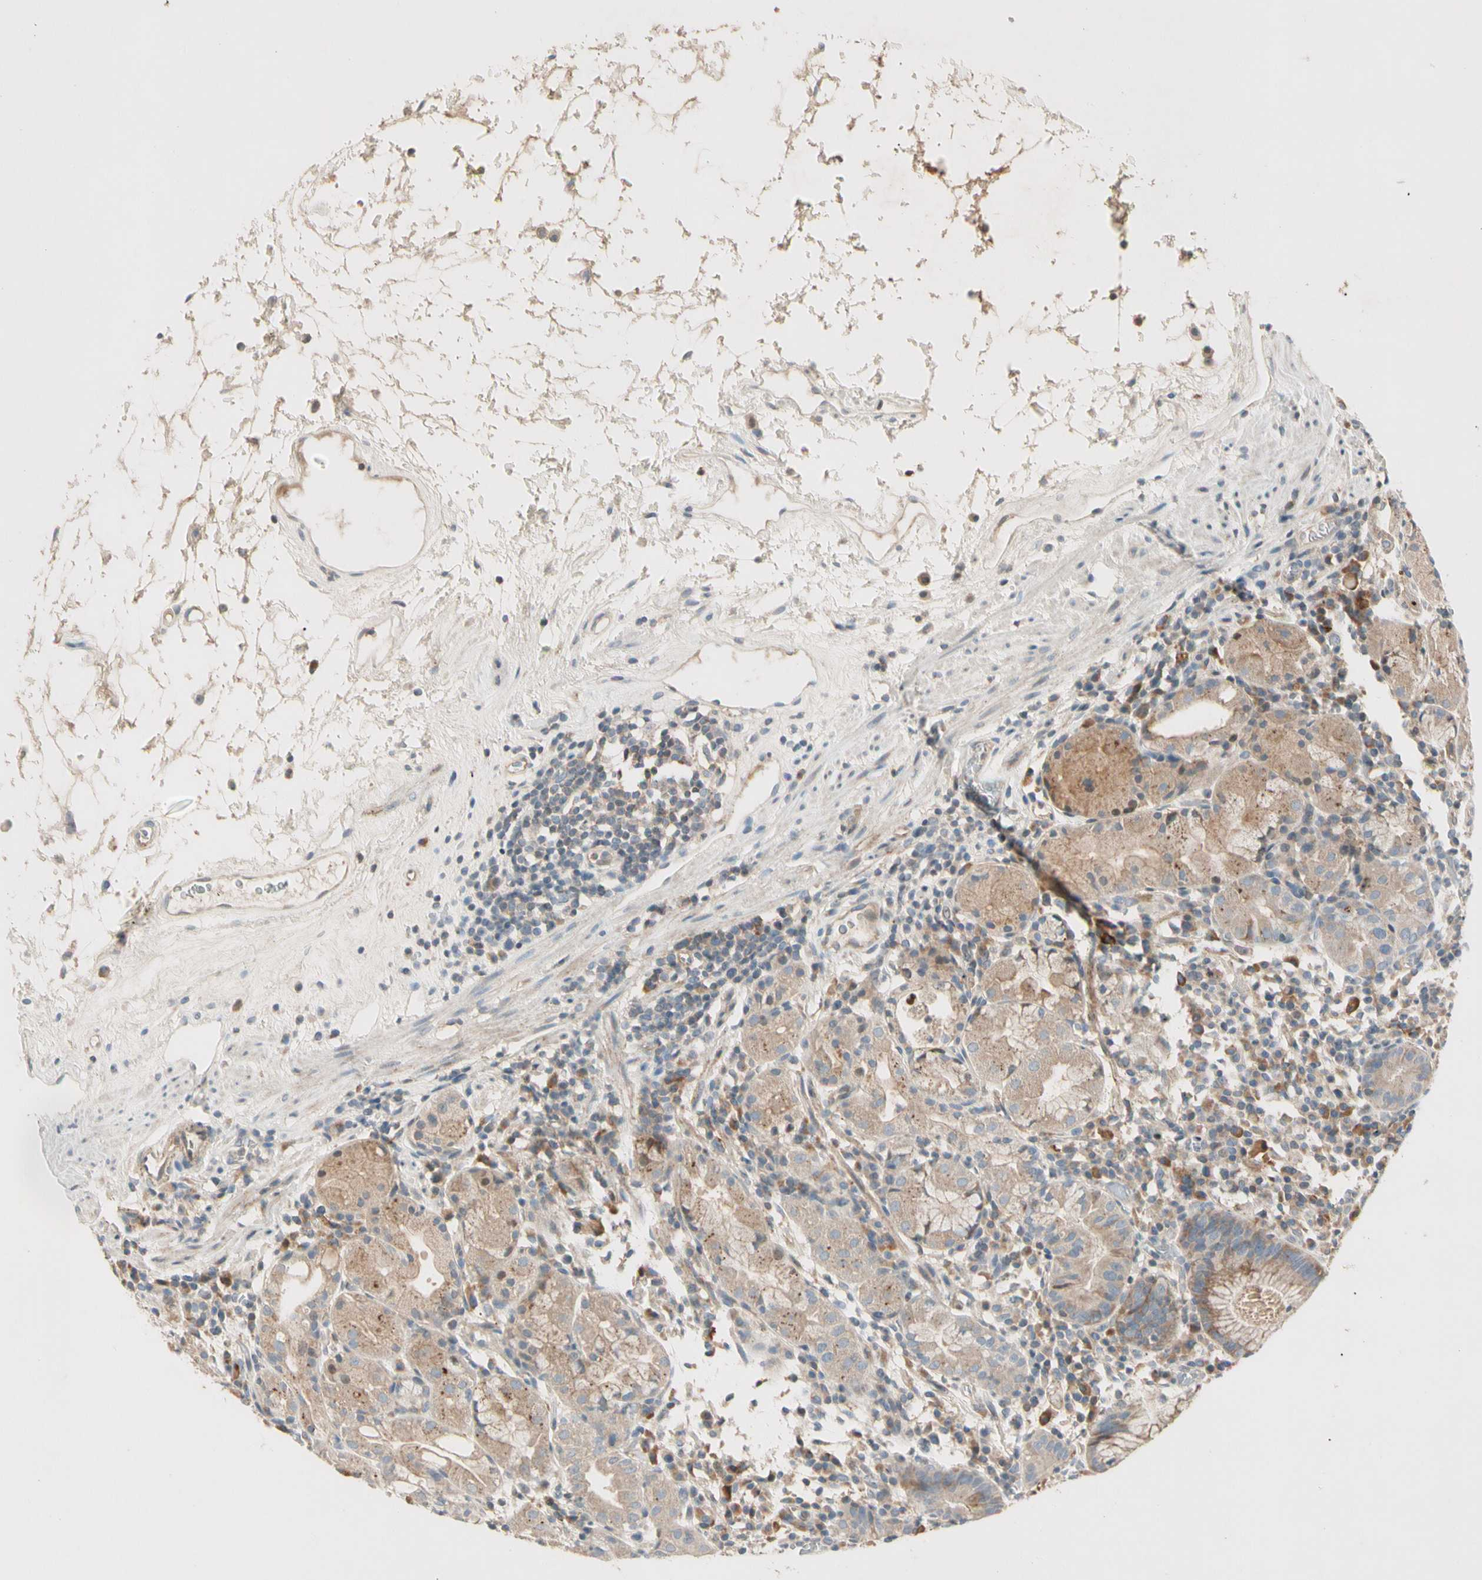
{"staining": {"intensity": "weak", "quantity": ">75%", "location": "cytoplasmic/membranous"}, "tissue": "stomach", "cell_type": "Glandular cells", "image_type": "normal", "snomed": [{"axis": "morphology", "description": "Normal tissue, NOS"}, {"axis": "topography", "description": "Stomach"}, {"axis": "topography", "description": "Stomach, lower"}], "caption": "Weak cytoplasmic/membranous positivity for a protein is appreciated in about >75% of glandular cells of benign stomach using IHC.", "gene": "CDH6", "patient": {"sex": "female", "age": 75}}